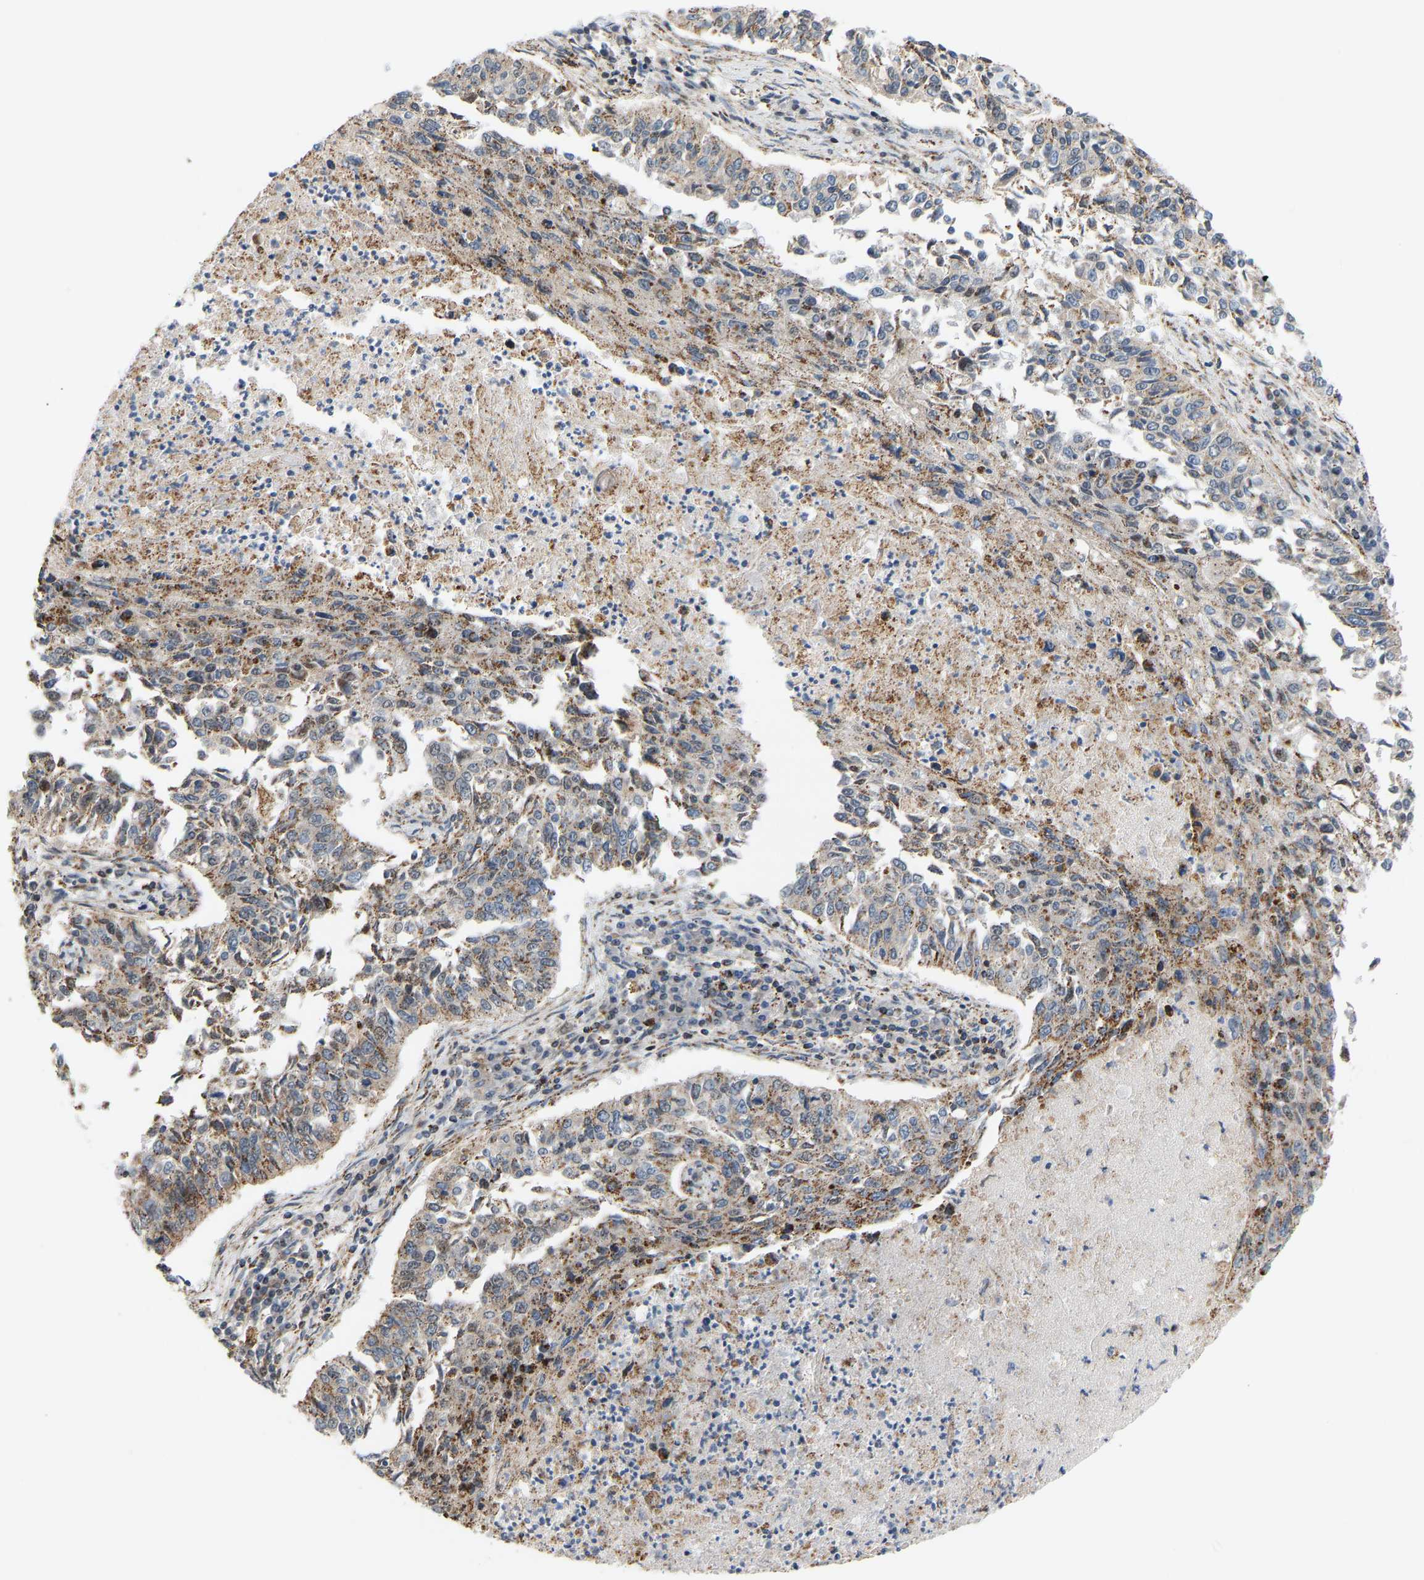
{"staining": {"intensity": "moderate", "quantity": ">75%", "location": "cytoplasmic/membranous"}, "tissue": "lung cancer", "cell_type": "Tumor cells", "image_type": "cancer", "snomed": [{"axis": "morphology", "description": "Normal tissue, NOS"}, {"axis": "morphology", "description": "Squamous cell carcinoma, NOS"}, {"axis": "topography", "description": "Cartilage tissue"}, {"axis": "topography", "description": "Bronchus"}, {"axis": "topography", "description": "Lung"}], "caption": "Squamous cell carcinoma (lung) stained with DAB immunohistochemistry shows medium levels of moderate cytoplasmic/membranous expression in approximately >75% of tumor cells. (DAB (3,3'-diaminobenzidine) IHC, brown staining for protein, blue staining for nuclei).", "gene": "GPSM2", "patient": {"sex": "female", "age": 49}}